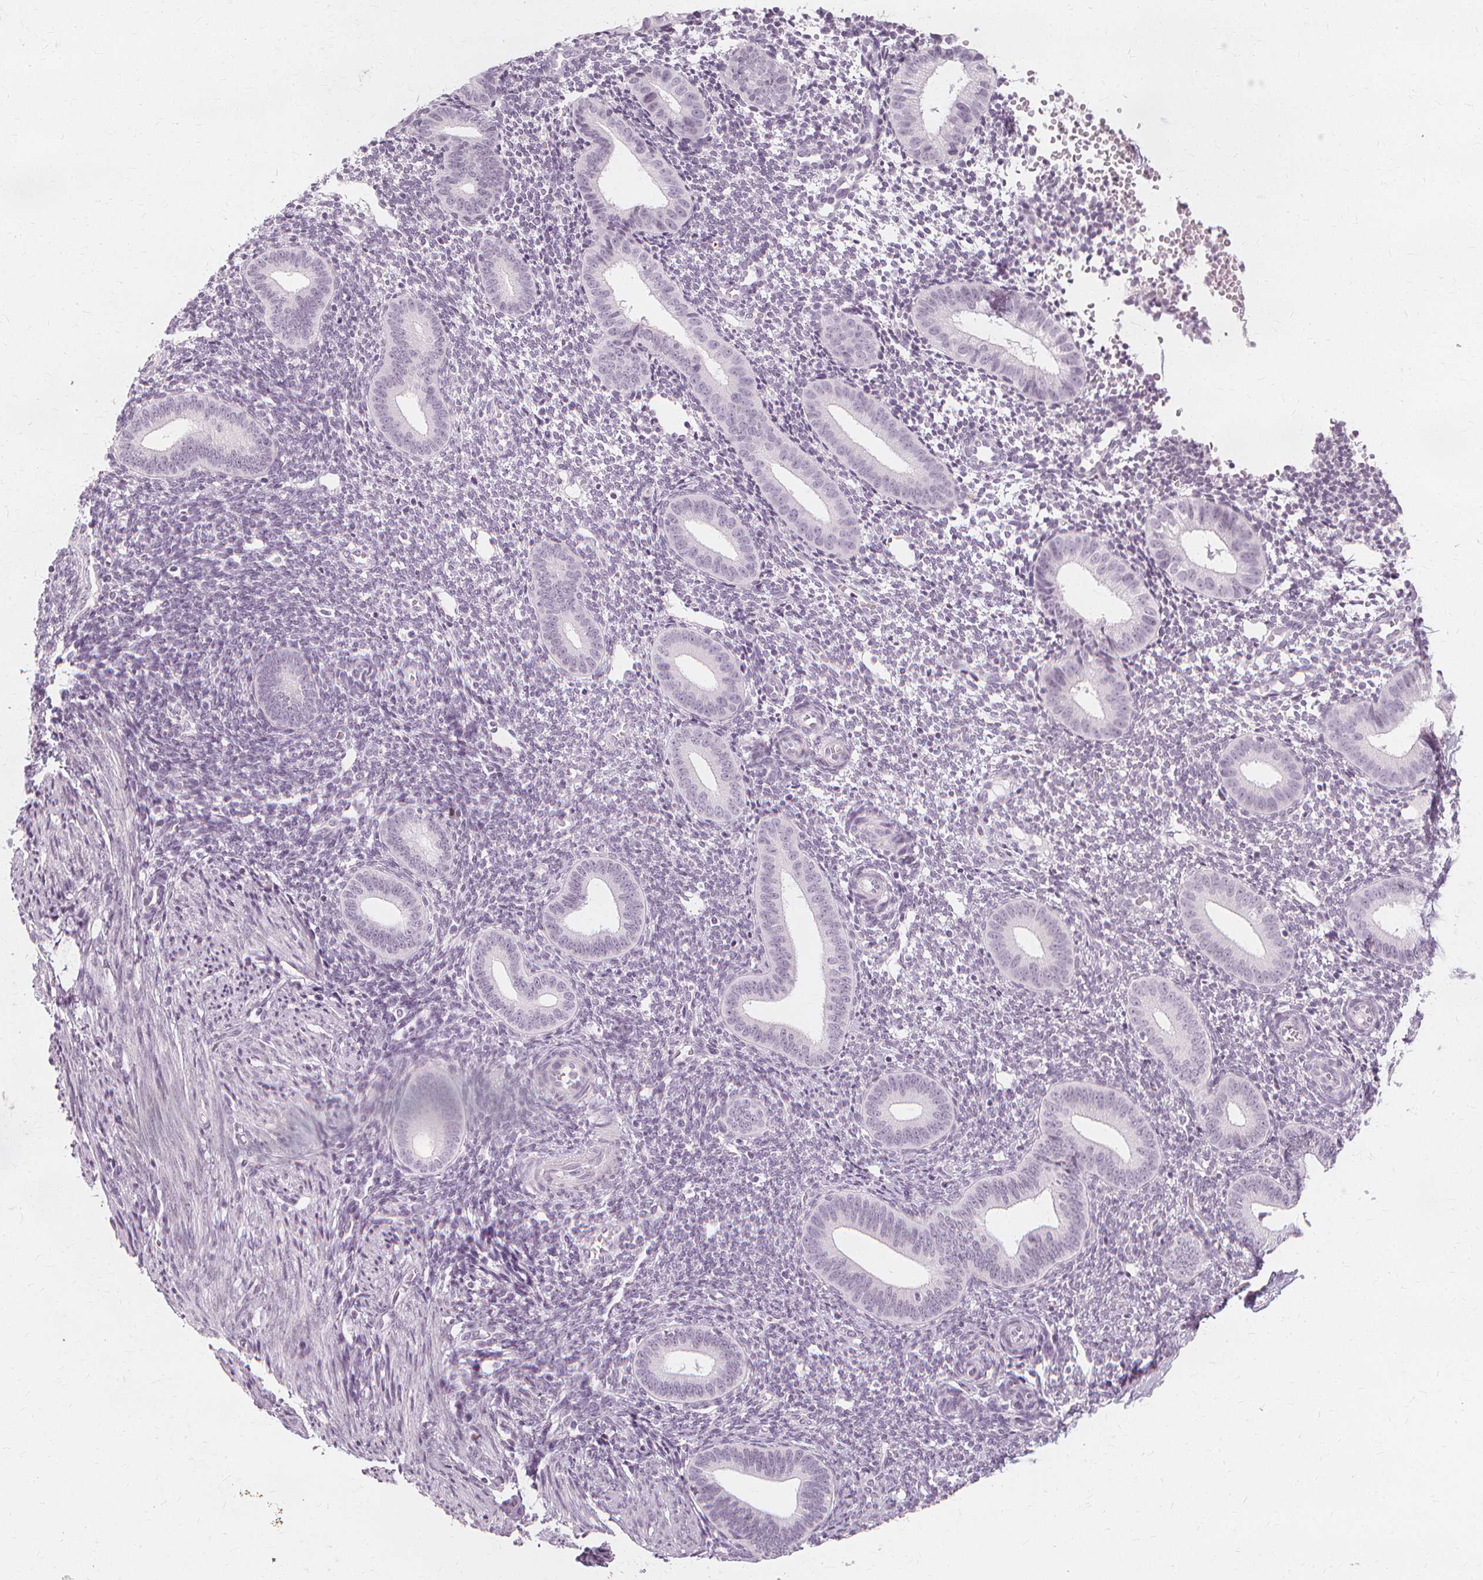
{"staining": {"intensity": "negative", "quantity": "none", "location": "none"}, "tissue": "endometrium", "cell_type": "Cells in endometrial stroma", "image_type": "normal", "snomed": [{"axis": "morphology", "description": "Normal tissue, NOS"}, {"axis": "topography", "description": "Endometrium"}], "caption": "The IHC photomicrograph has no significant staining in cells in endometrial stroma of endometrium.", "gene": "NXPE1", "patient": {"sex": "female", "age": 40}}